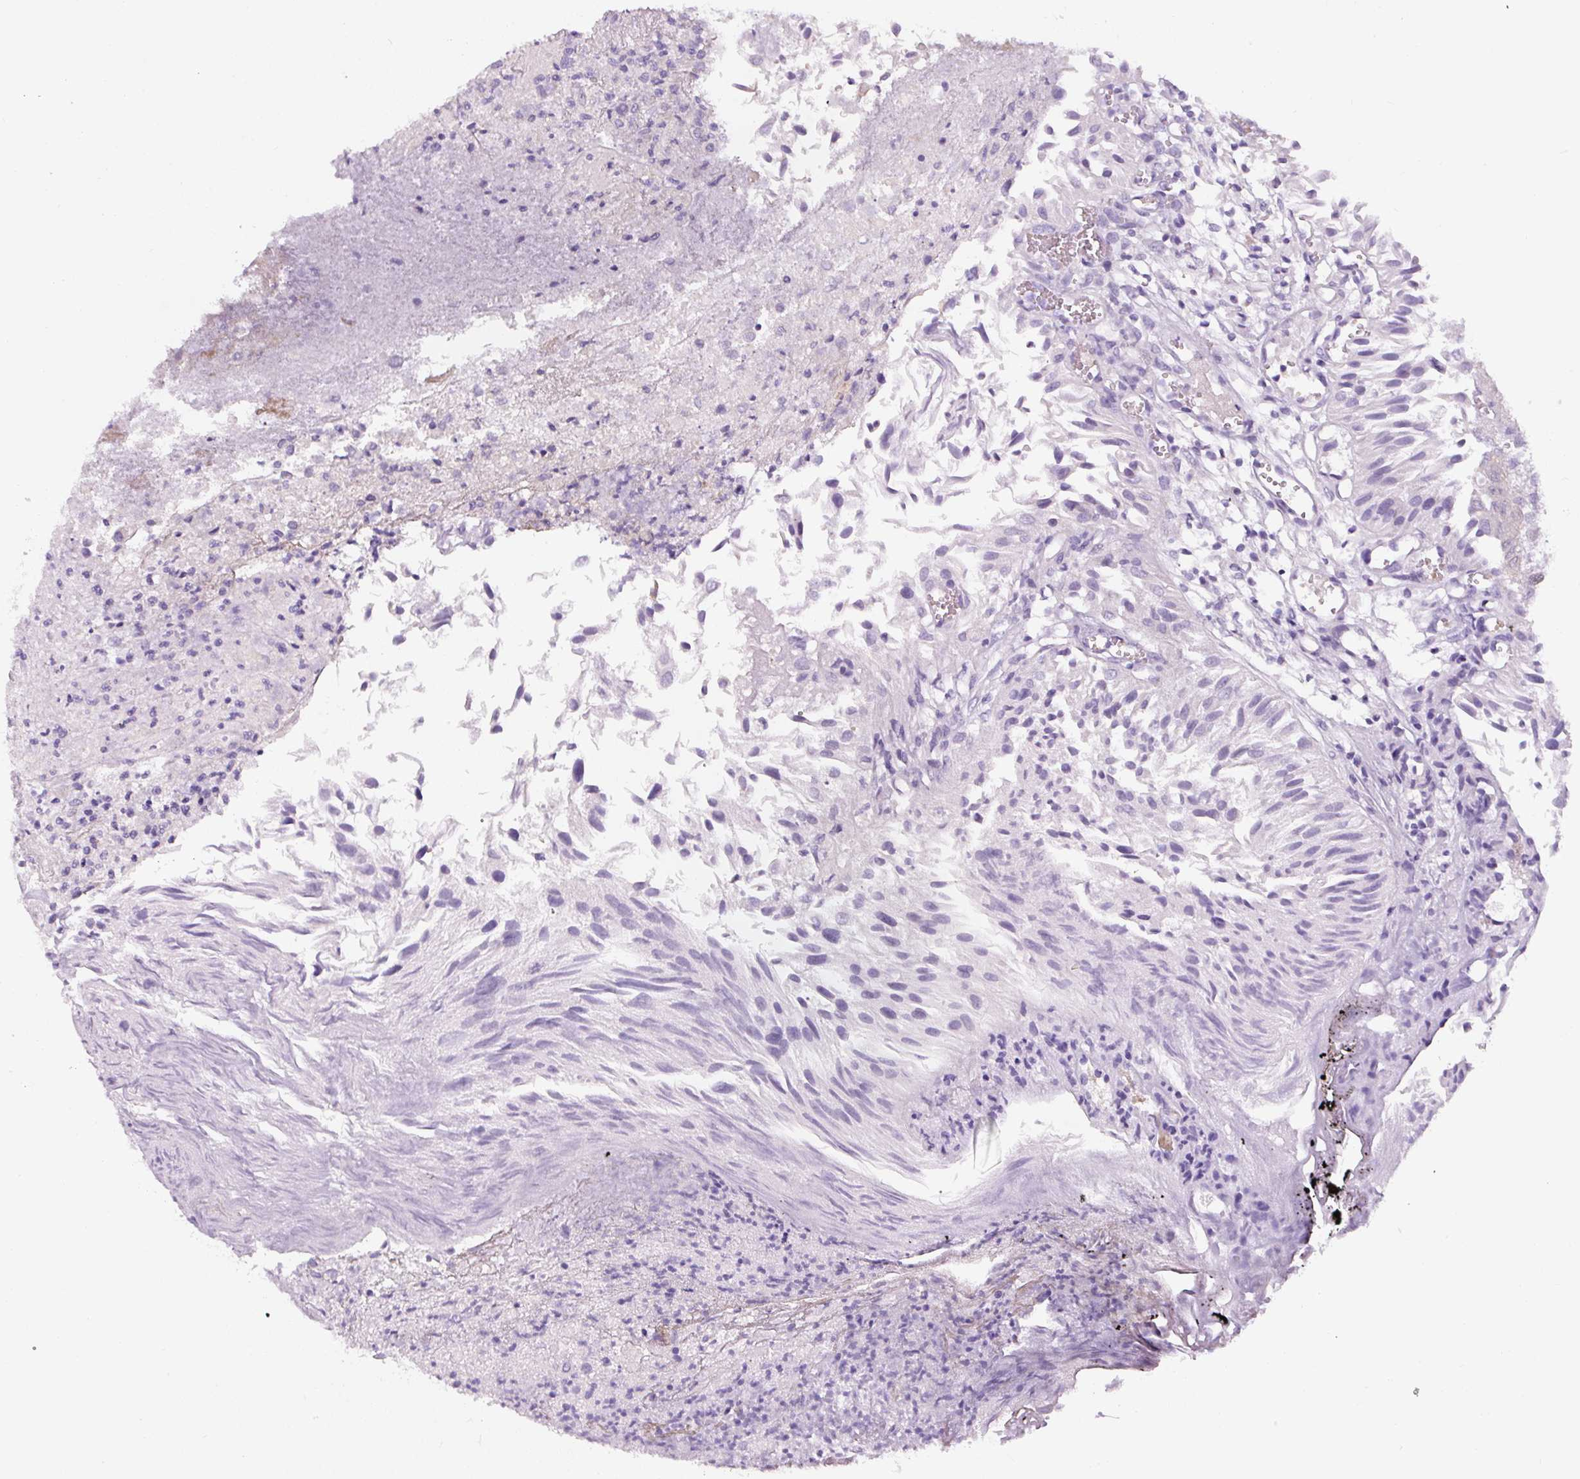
{"staining": {"intensity": "negative", "quantity": "none", "location": "none"}, "tissue": "urothelial cancer", "cell_type": "Tumor cells", "image_type": "cancer", "snomed": [{"axis": "morphology", "description": "Urothelial carcinoma, Low grade"}, {"axis": "topography", "description": "Urinary bladder"}], "caption": "Tumor cells show no significant protein staining in urothelial cancer. Nuclei are stained in blue.", "gene": "FGFBP3", "patient": {"sex": "female", "age": 89}}